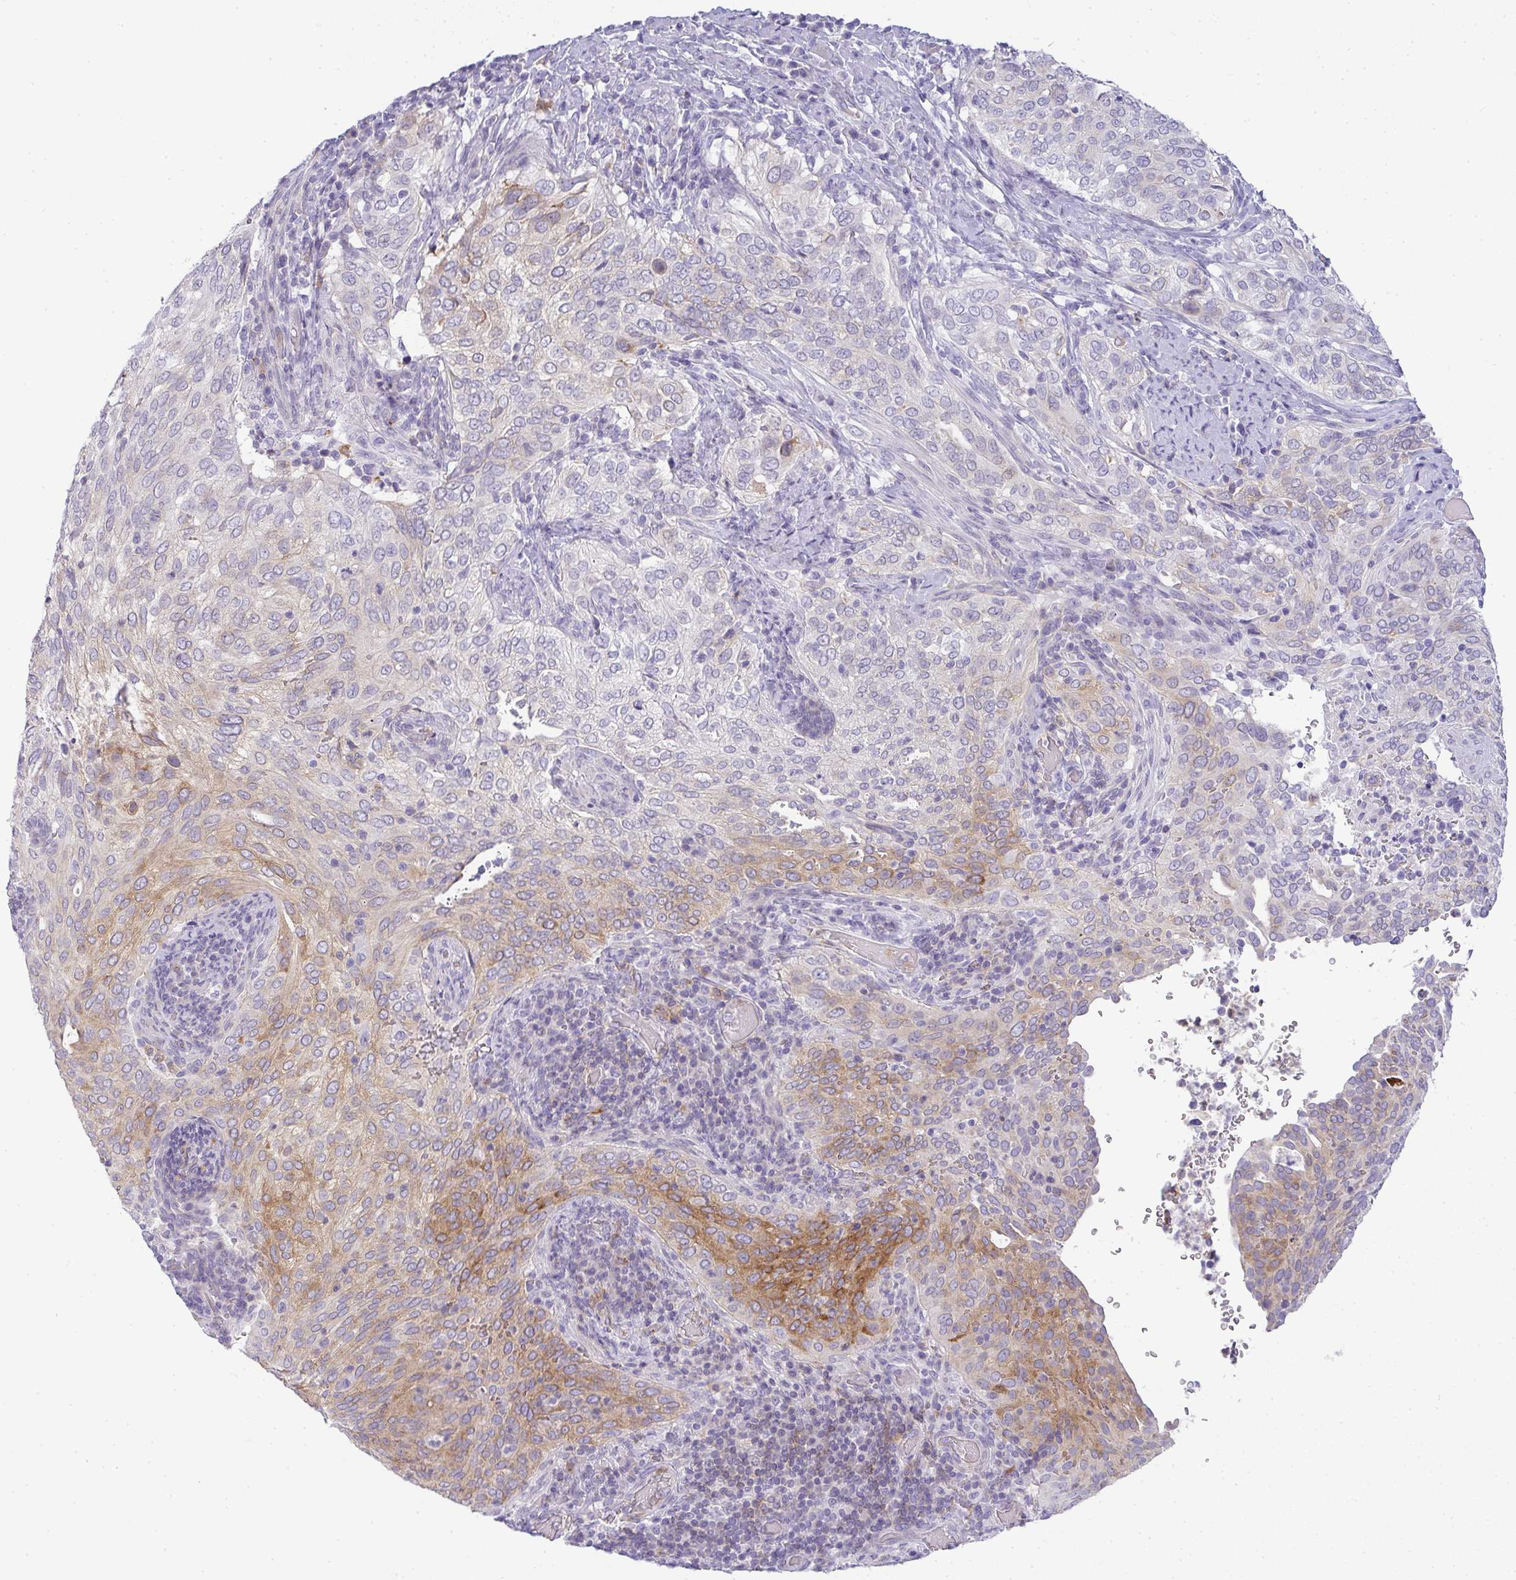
{"staining": {"intensity": "moderate", "quantity": "<25%", "location": "cytoplasmic/membranous"}, "tissue": "cervical cancer", "cell_type": "Tumor cells", "image_type": "cancer", "snomed": [{"axis": "morphology", "description": "Squamous cell carcinoma, NOS"}, {"axis": "topography", "description": "Cervix"}], "caption": "The image reveals a brown stain indicating the presence of a protein in the cytoplasmic/membranous of tumor cells in cervical cancer. The staining is performed using DAB brown chromogen to label protein expression. The nuclei are counter-stained blue using hematoxylin.", "gene": "LIPE", "patient": {"sex": "female", "age": 38}}